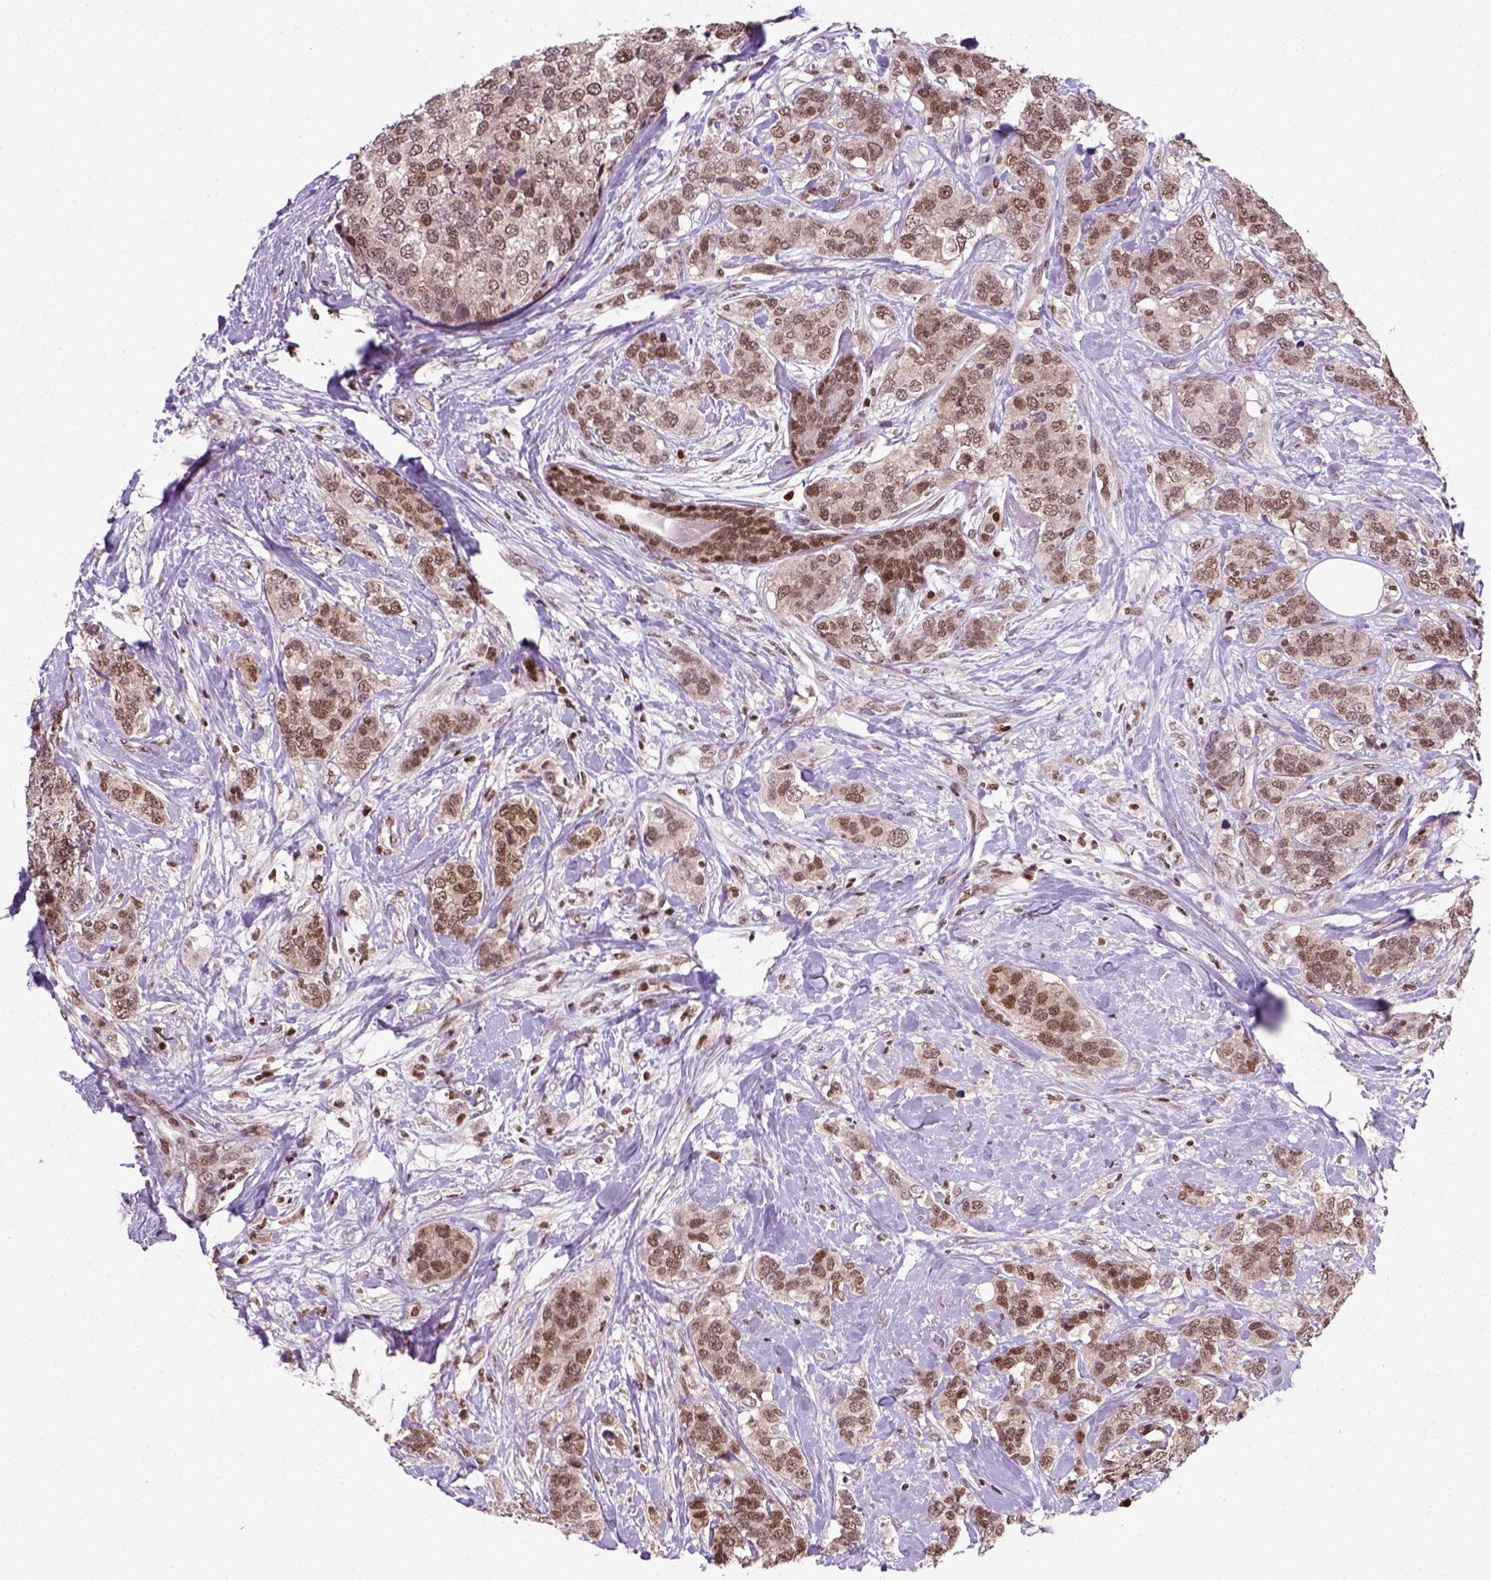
{"staining": {"intensity": "moderate", "quantity": ">75%", "location": "nuclear"}, "tissue": "breast cancer", "cell_type": "Tumor cells", "image_type": "cancer", "snomed": [{"axis": "morphology", "description": "Lobular carcinoma"}, {"axis": "topography", "description": "Breast"}], "caption": "Breast cancer (lobular carcinoma) stained with a brown dye reveals moderate nuclear positive positivity in approximately >75% of tumor cells.", "gene": "MGMT", "patient": {"sex": "female", "age": 59}}